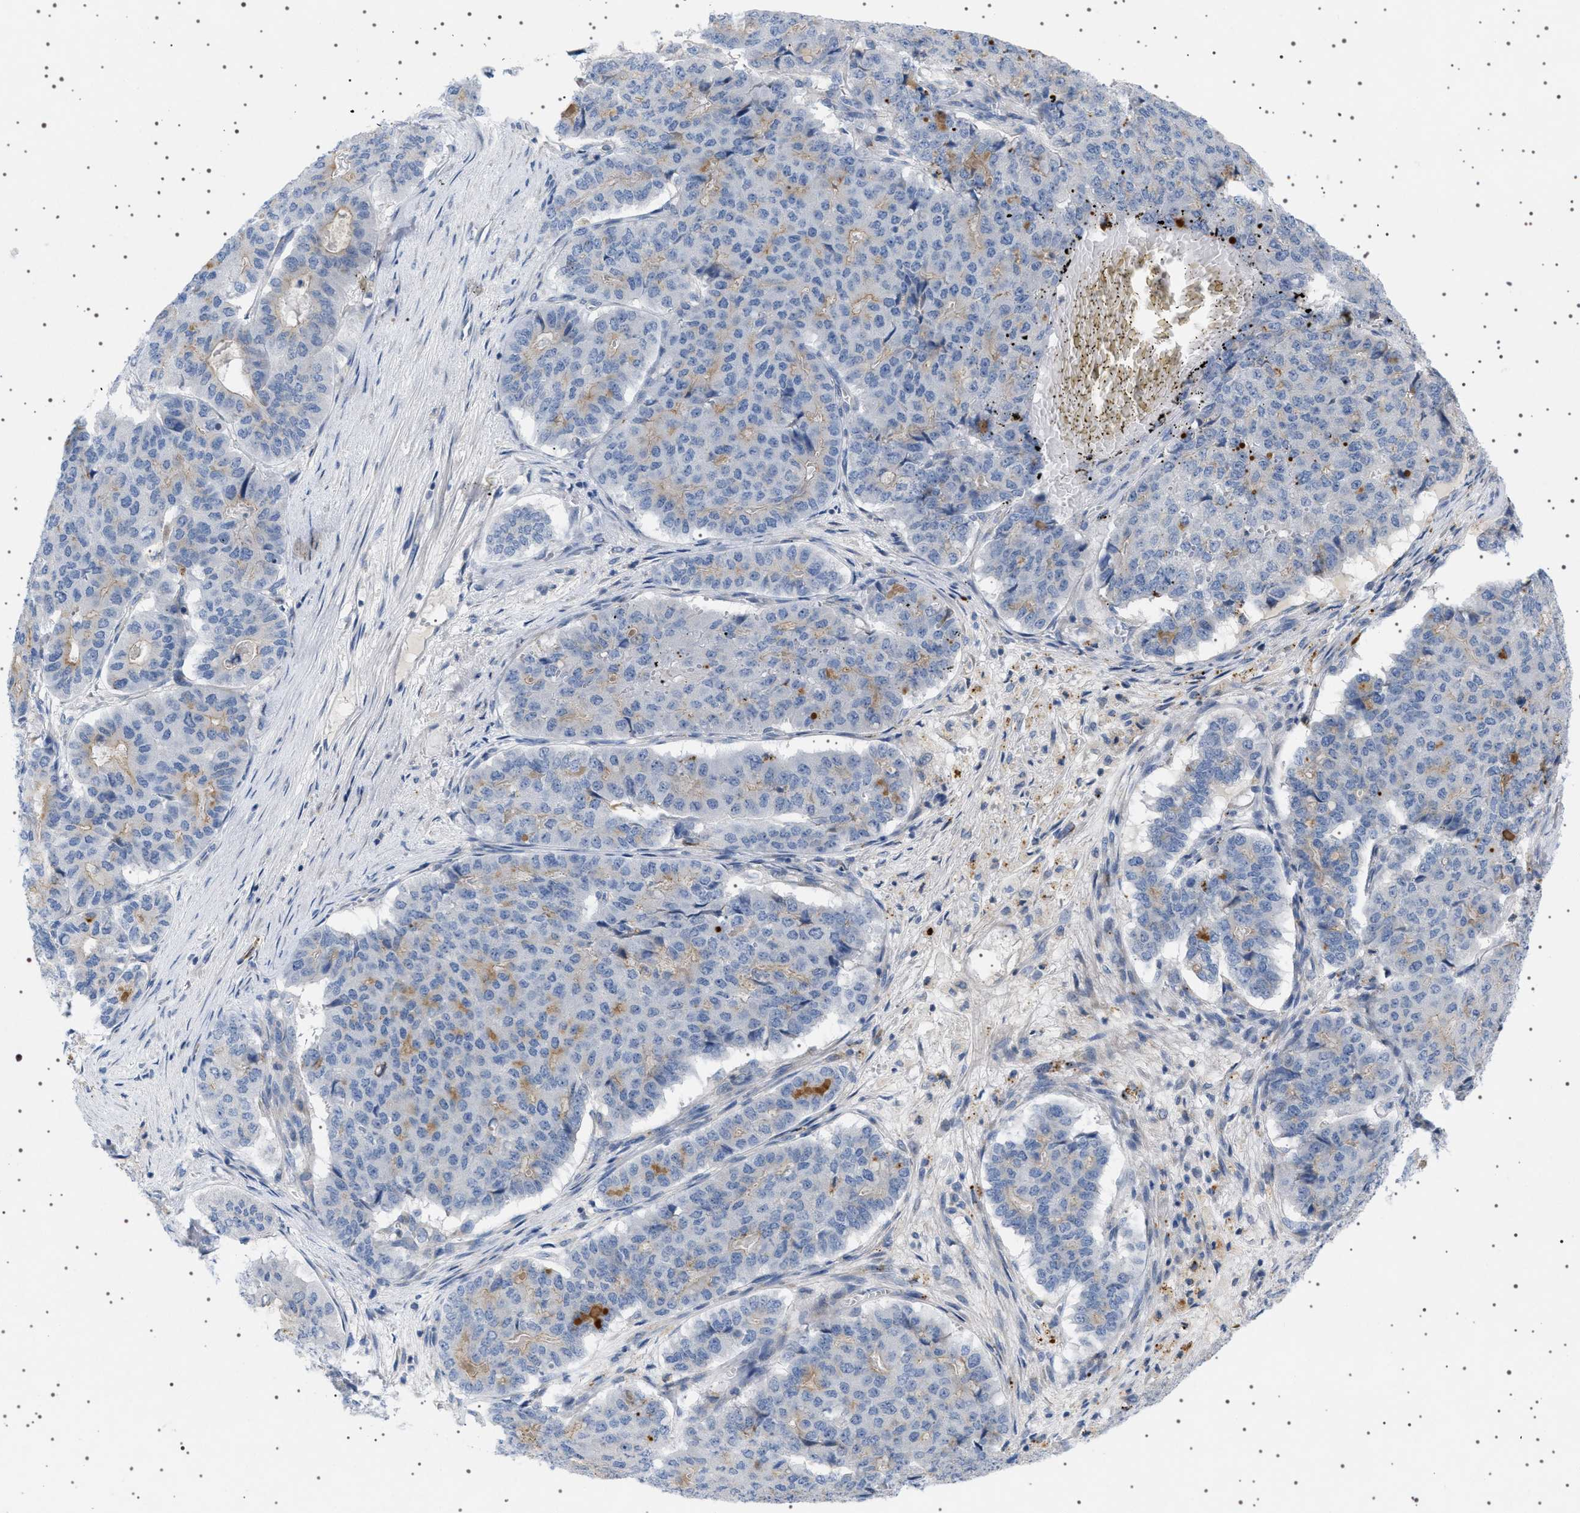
{"staining": {"intensity": "moderate", "quantity": "<25%", "location": "cytoplasmic/membranous"}, "tissue": "pancreatic cancer", "cell_type": "Tumor cells", "image_type": "cancer", "snomed": [{"axis": "morphology", "description": "Adenocarcinoma, NOS"}, {"axis": "topography", "description": "Pancreas"}], "caption": "Tumor cells display low levels of moderate cytoplasmic/membranous staining in about <25% of cells in pancreatic adenocarcinoma.", "gene": "ADCY10", "patient": {"sex": "male", "age": 50}}